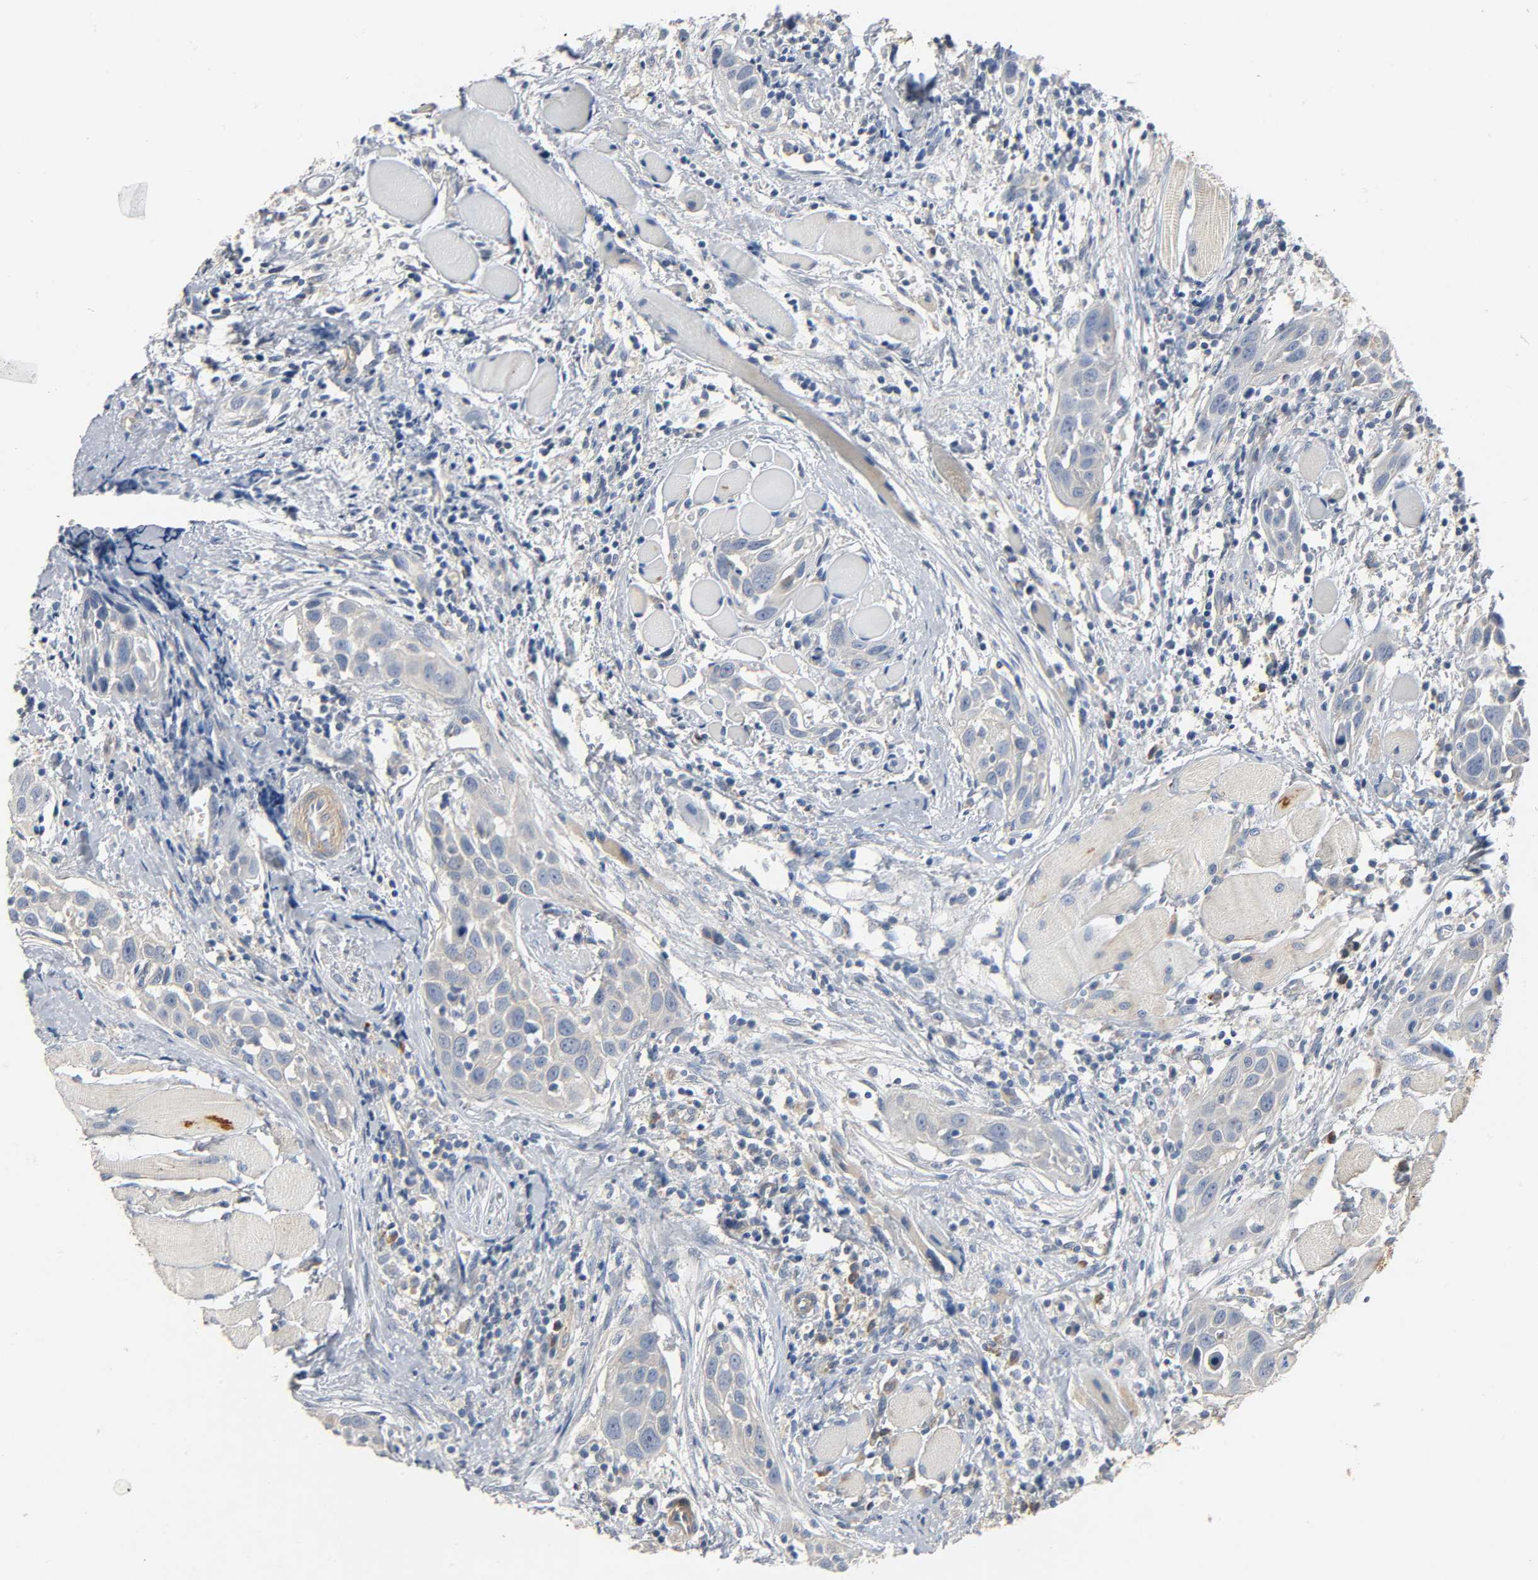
{"staining": {"intensity": "weak", "quantity": "25%-75%", "location": "cytoplasmic/membranous"}, "tissue": "head and neck cancer", "cell_type": "Tumor cells", "image_type": "cancer", "snomed": [{"axis": "morphology", "description": "Squamous cell carcinoma, NOS"}, {"axis": "topography", "description": "Oral tissue"}, {"axis": "topography", "description": "Head-Neck"}], "caption": "Tumor cells show low levels of weak cytoplasmic/membranous staining in about 25%-75% of cells in human squamous cell carcinoma (head and neck).", "gene": "ARPC1A", "patient": {"sex": "female", "age": 50}}